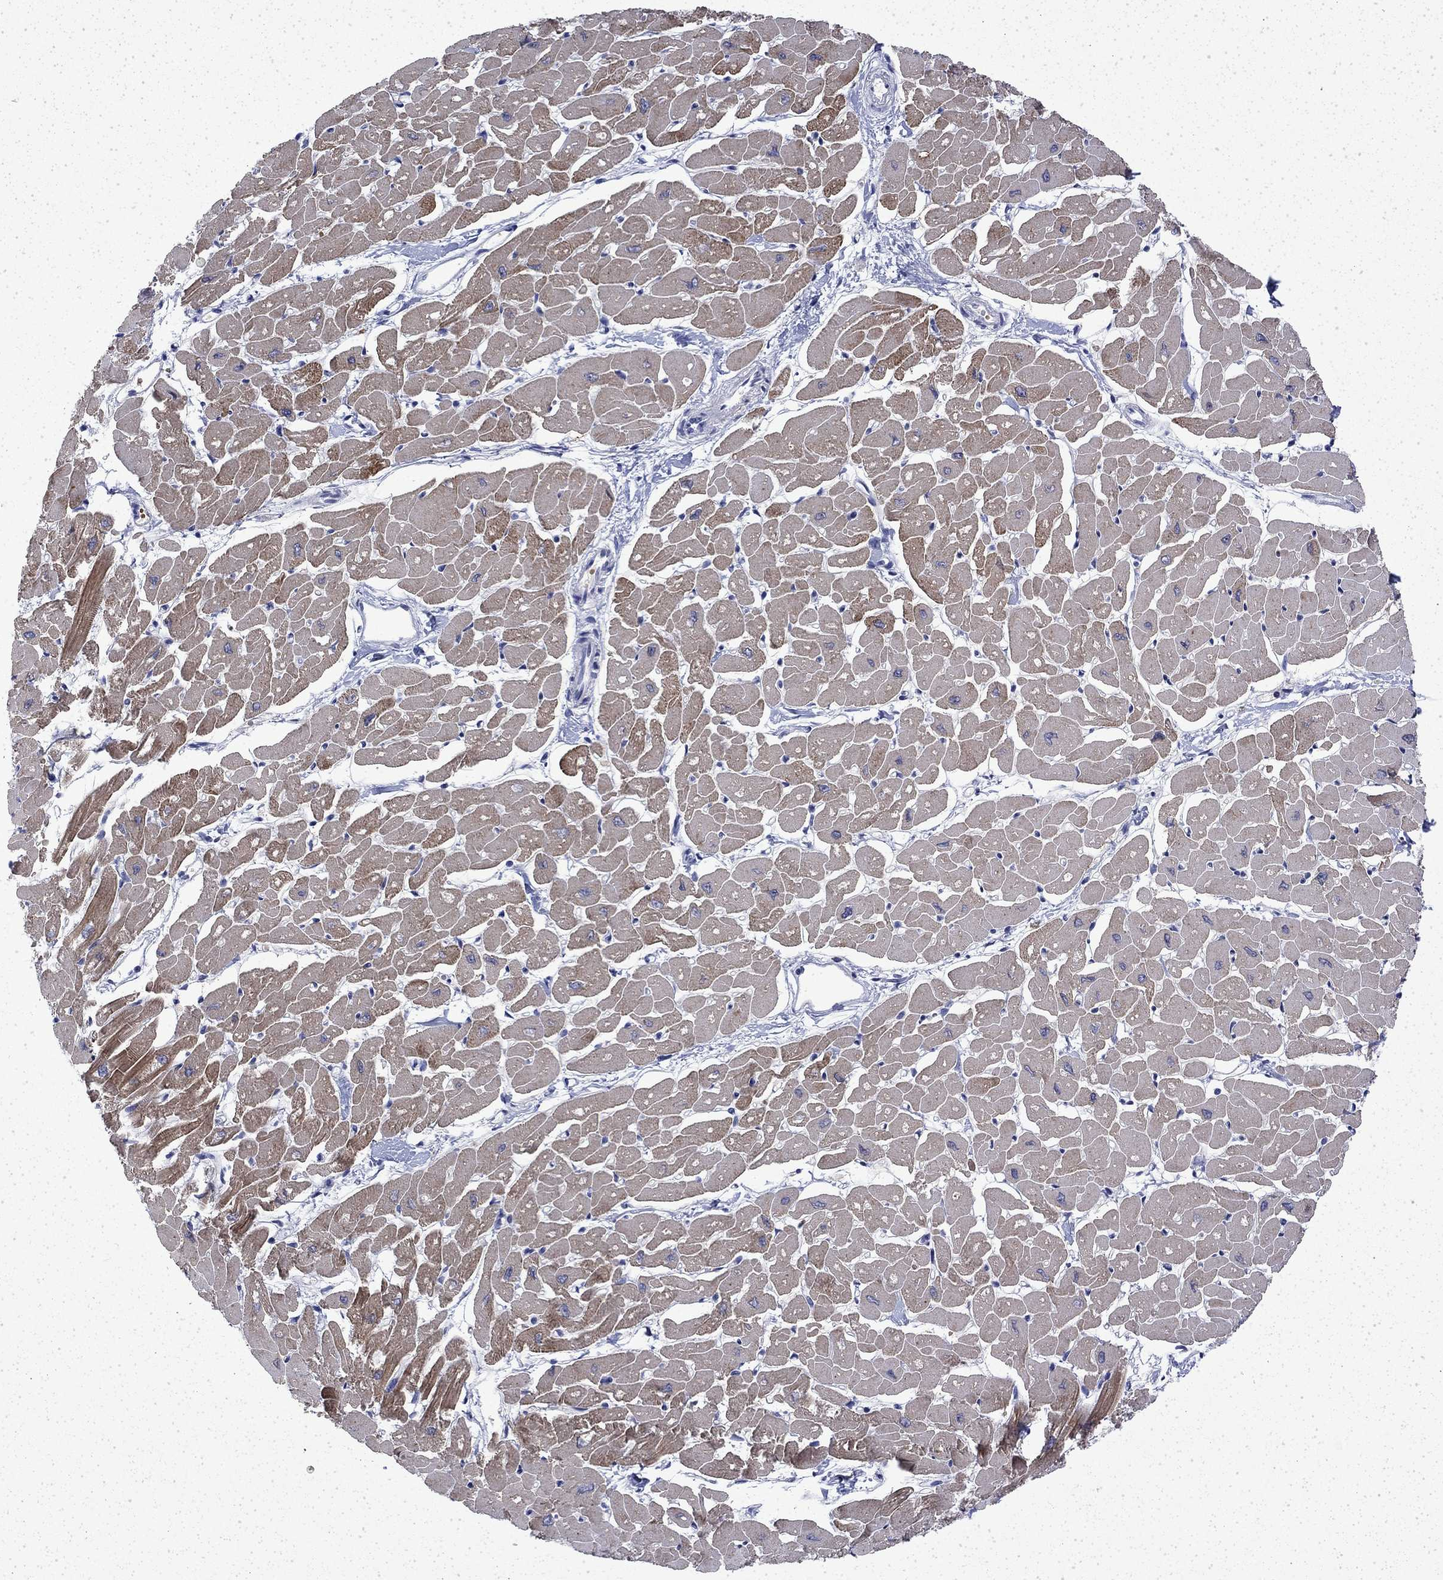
{"staining": {"intensity": "strong", "quantity": "25%-75%", "location": "cytoplasmic/membranous"}, "tissue": "heart muscle", "cell_type": "Cardiomyocytes", "image_type": "normal", "snomed": [{"axis": "morphology", "description": "Normal tissue, NOS"}, {"axis": "topography", "description": "Heart"}], "caption": "Heart muscle stained with DAB (3,3'-diaminobenzidine) immunohistochemistry (IHC) reveals high levels of strong cytoplasmic/membranous expression in about 25%-75% of cardiomyocytes. Immunohistochemistry stains the protein in brown and the nuclei are stained blue.", "gene": "ENPP6", "patient": {"sex": "male", "age": 57}}